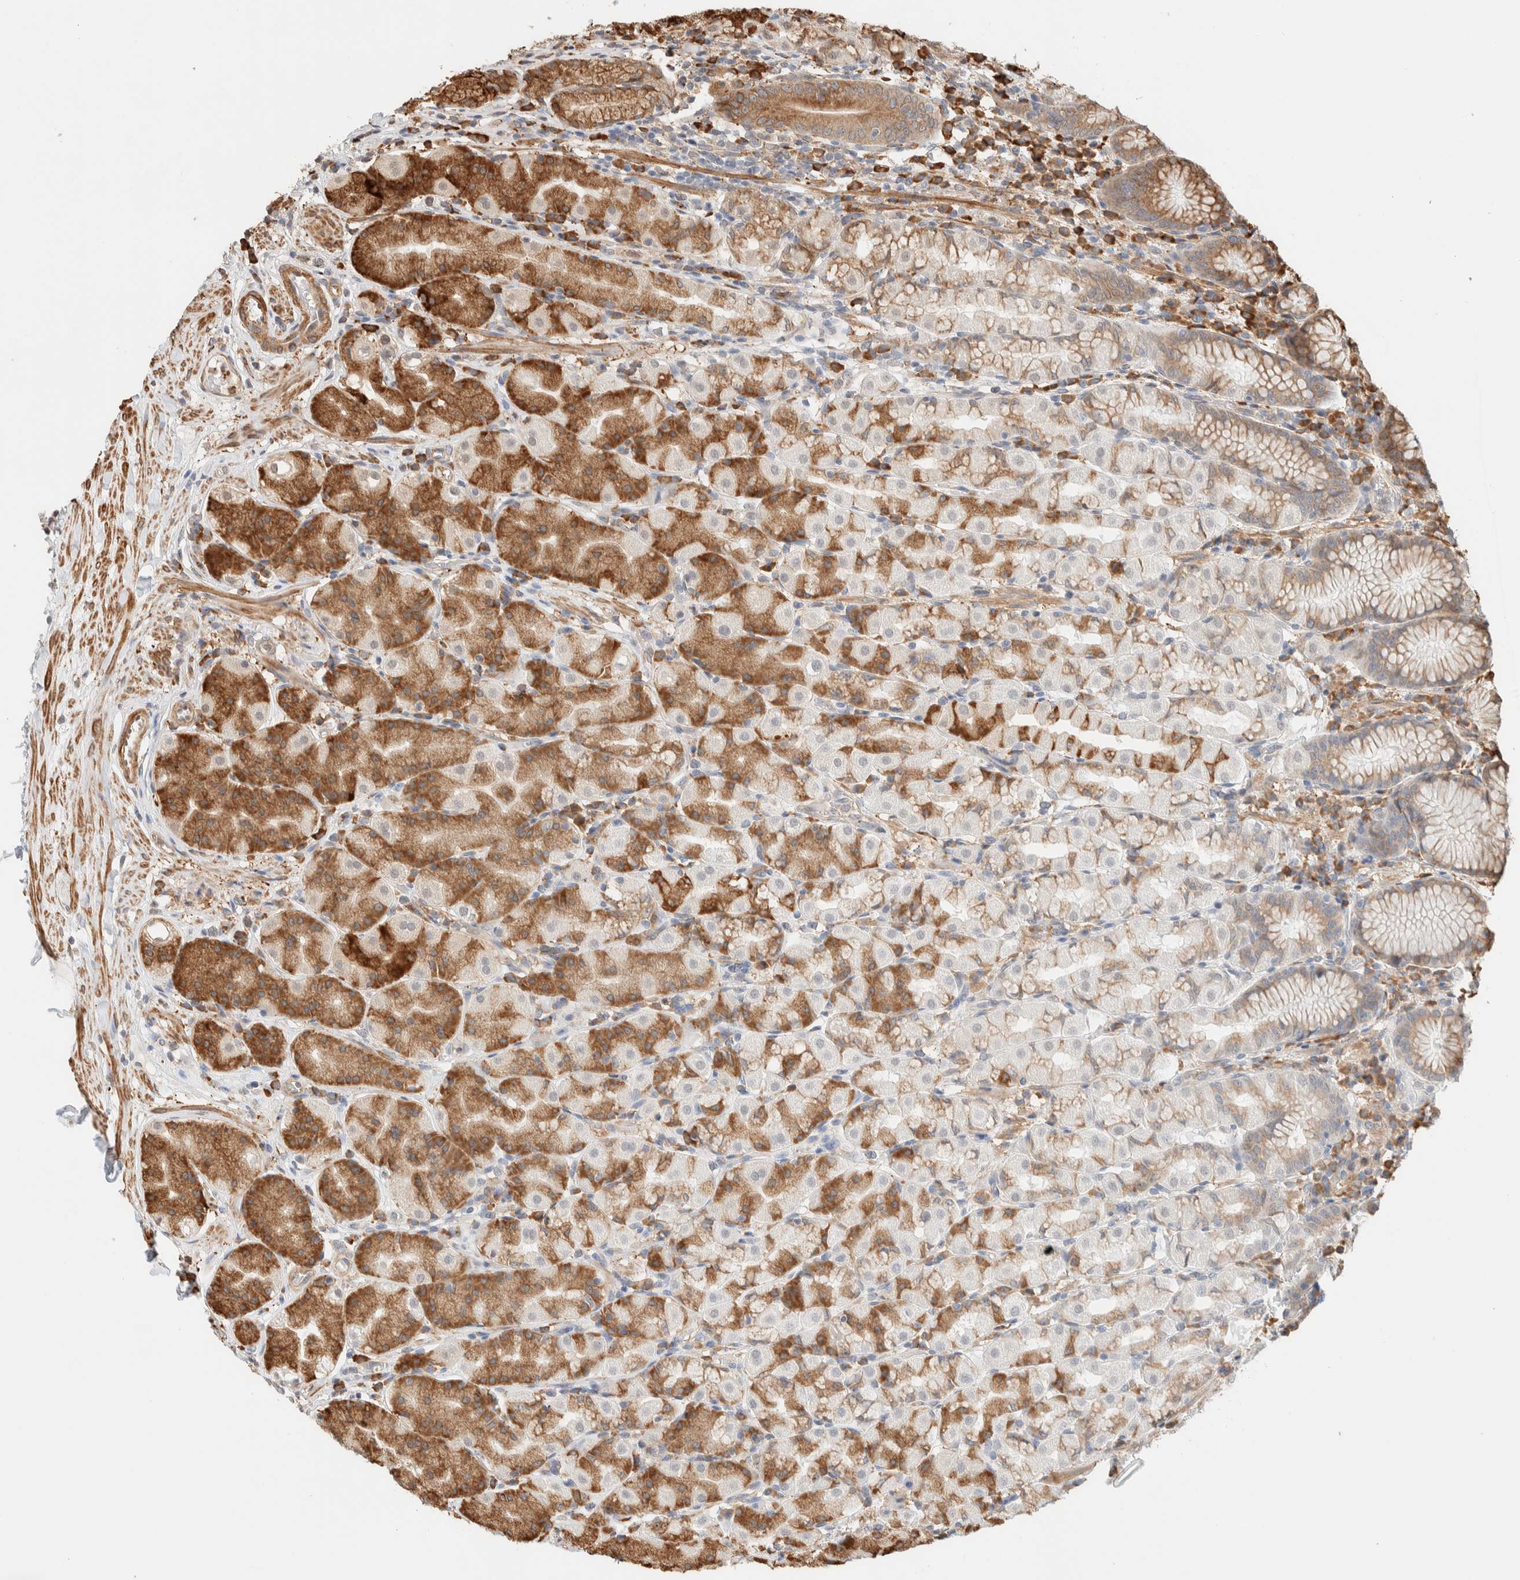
{"staining": {"intensity": "moderate", "quantity": ">75%", "location": "cytoplasmic/membranous"}, "tissue": "stomach", "cell_type": "Glandular cells", "image_type": "normal", "snomed": [{"axis": "morphology", "description": "Normal tissue, NOS"}, {"axis": "topography", "description": "Stomach, lower"}], "caption": "About >75% of glandular cells in benign stomach exhibit moderate cytoplasmic/membranous protein expression as visualized by brown immunohistochemical staining.", "gene": "INTS1", "patient": {"sex": "female", "age": 56}}